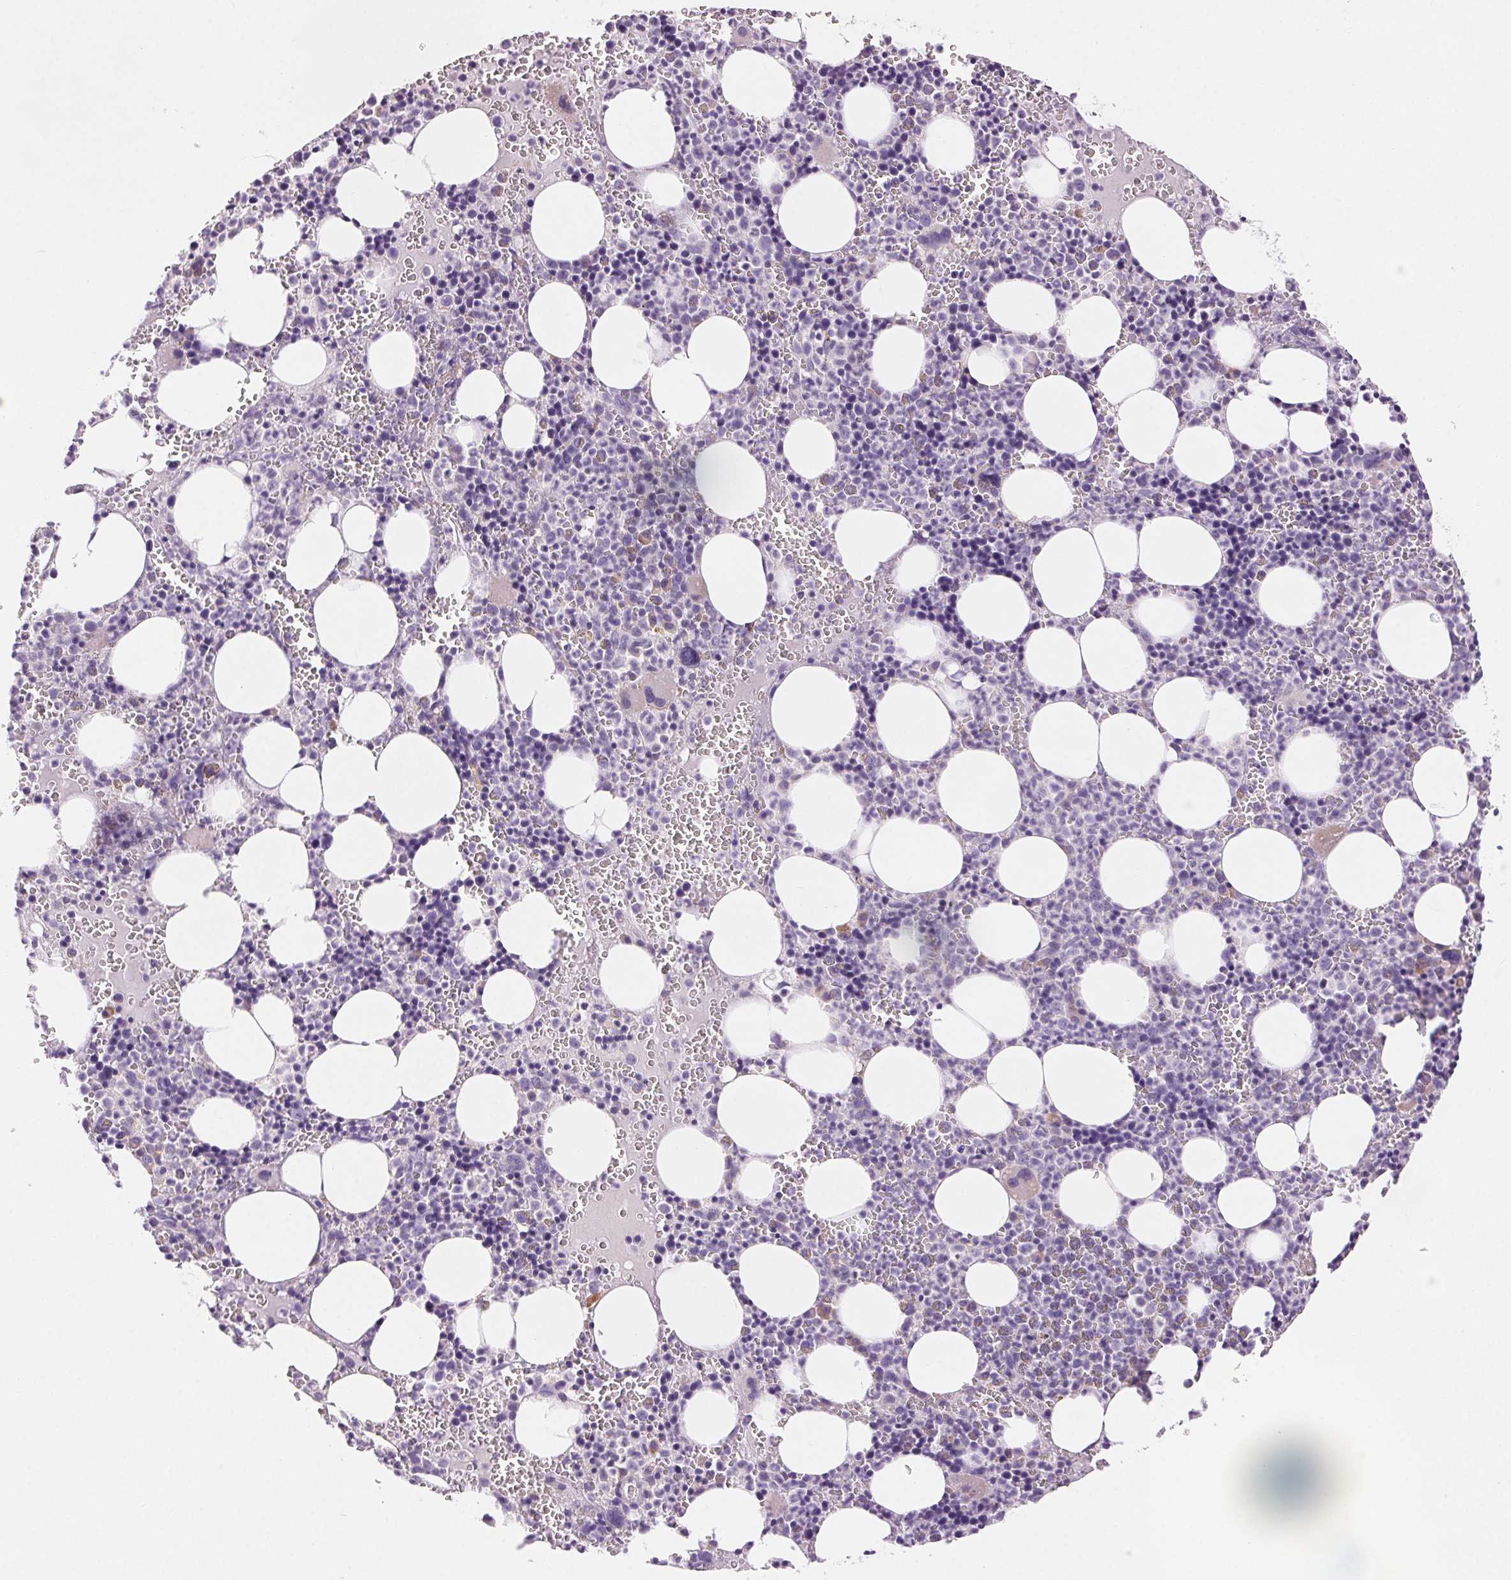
{"staining": {"intensity": "negative", "quantity": "none", "location": "none"}, "tissue": "bone marrow", "cell_type": "Hematopoietic cells", "image_type": "normal", "snomed": [{"axis": "morphology", "description": "Normal tissue, NOS"}, {"axis": "topography", "description": "Bone marrow"}], "caption": "Immunohistochemistry (IHC) micrograph of normal bone marrow: human bone marrow stained with DAB (3,3'-diaminobenzidine) demonstrates no significant protein expression in hematopoietic cells.", "gene": "ARHGAP11B", "patient": {"sex": "male", "age": 63}}